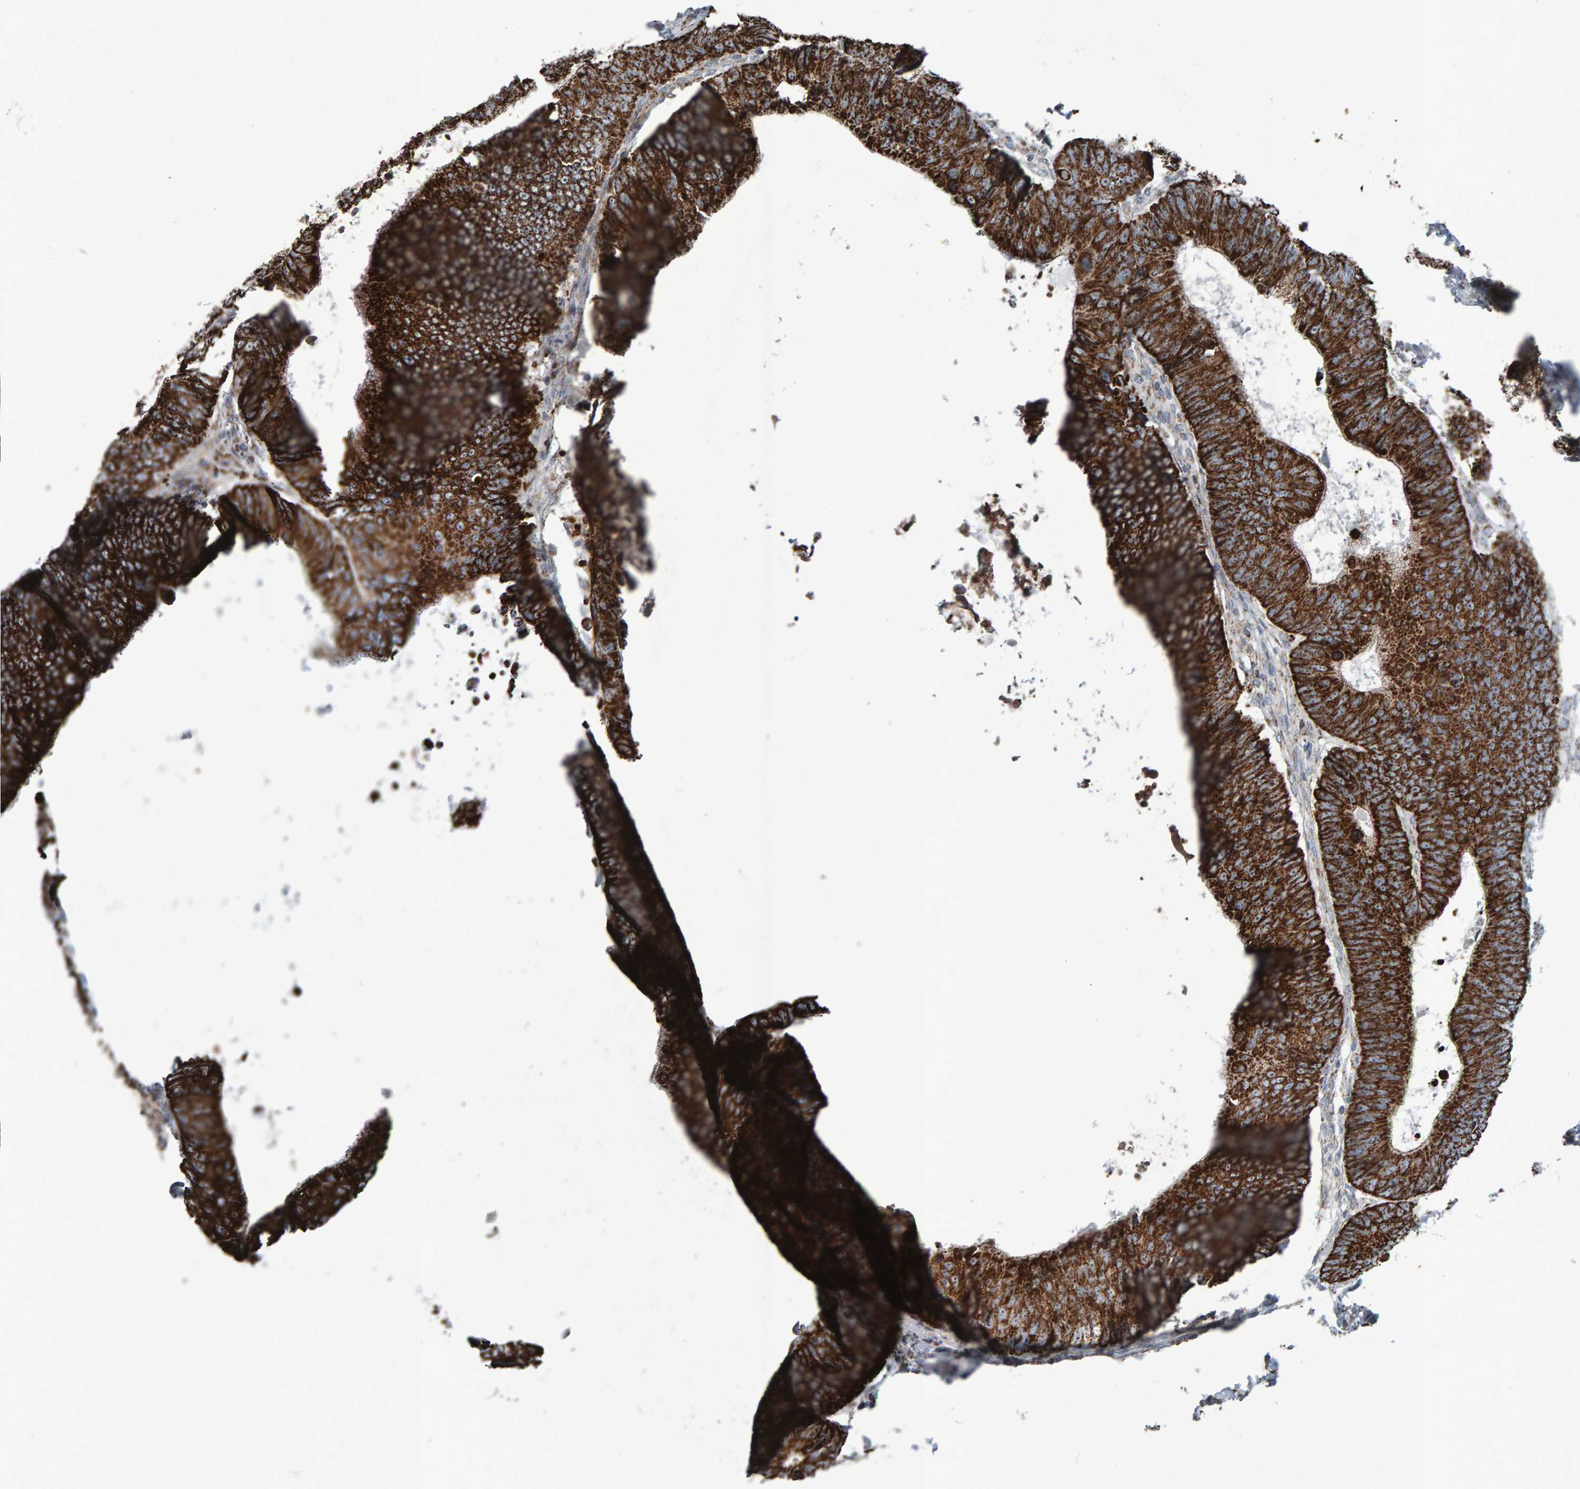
{"staining": {"intensity": "strong", "quantity": ">75%", "location": "cytoplasmic/membranous"}, "tissue": "colorectal cancer", "cell_type": "Tumor cells", "image_type": "cancer", "snomed": [{"axis": "morphology", "description": "Adenocarcinoma, NOS"}, {"axis": "topography", "description": "Colon"}], "caption": "Tumor cells display high levels of strong cytoplasmic/membranous positivity in about >75% of cells in colorectal adenocarcinoma. (Stains: DAB (3,3'-diaminobenzidine) in brown, nuclei in blue, Microscopy: brightfield microscopy at high magnification).", "gene": "ZNF48", "patient": {"sex": "male", "age": 56}}